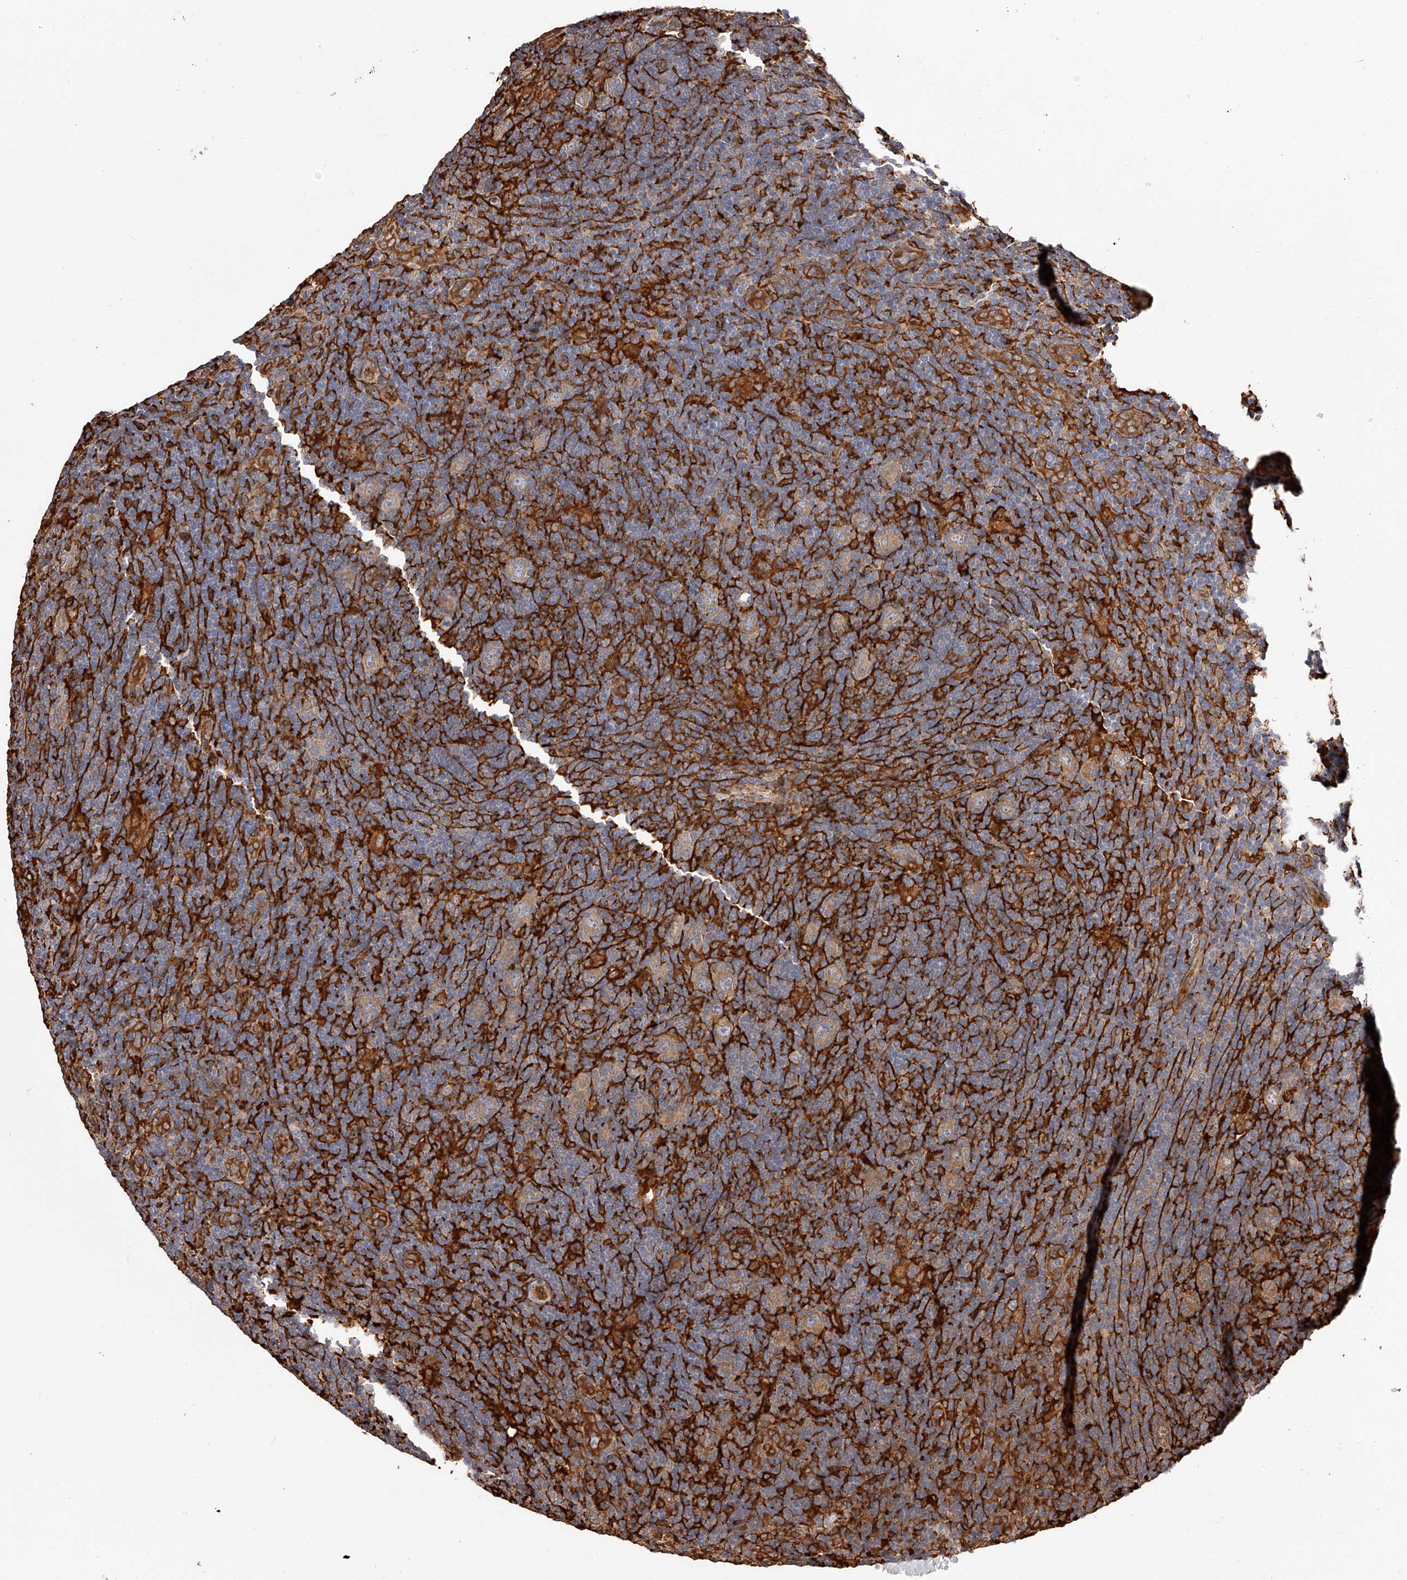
{"staining": {"intensity": "weak", "quantity": ">75%", "location": "cytoplasmic/membranous"}, "tissue": "lymphoma", "cell_type": "Tumor cells", "image_type": "cancer", "snomed": [{"axis": "morphology", "description": "Hodgkin's disease, NOS"}, {"axis": "topography", "description": "Lymph node"}], "caption": "Immunohistochemistry (DAB) staining of human Hodgkin's disease demonstrates weak cytoplasmic/membranous protein staining in approximately >75% of tumor cells.", "gene": "LAP3", "patient": {"sex": "female", "age": 57}}